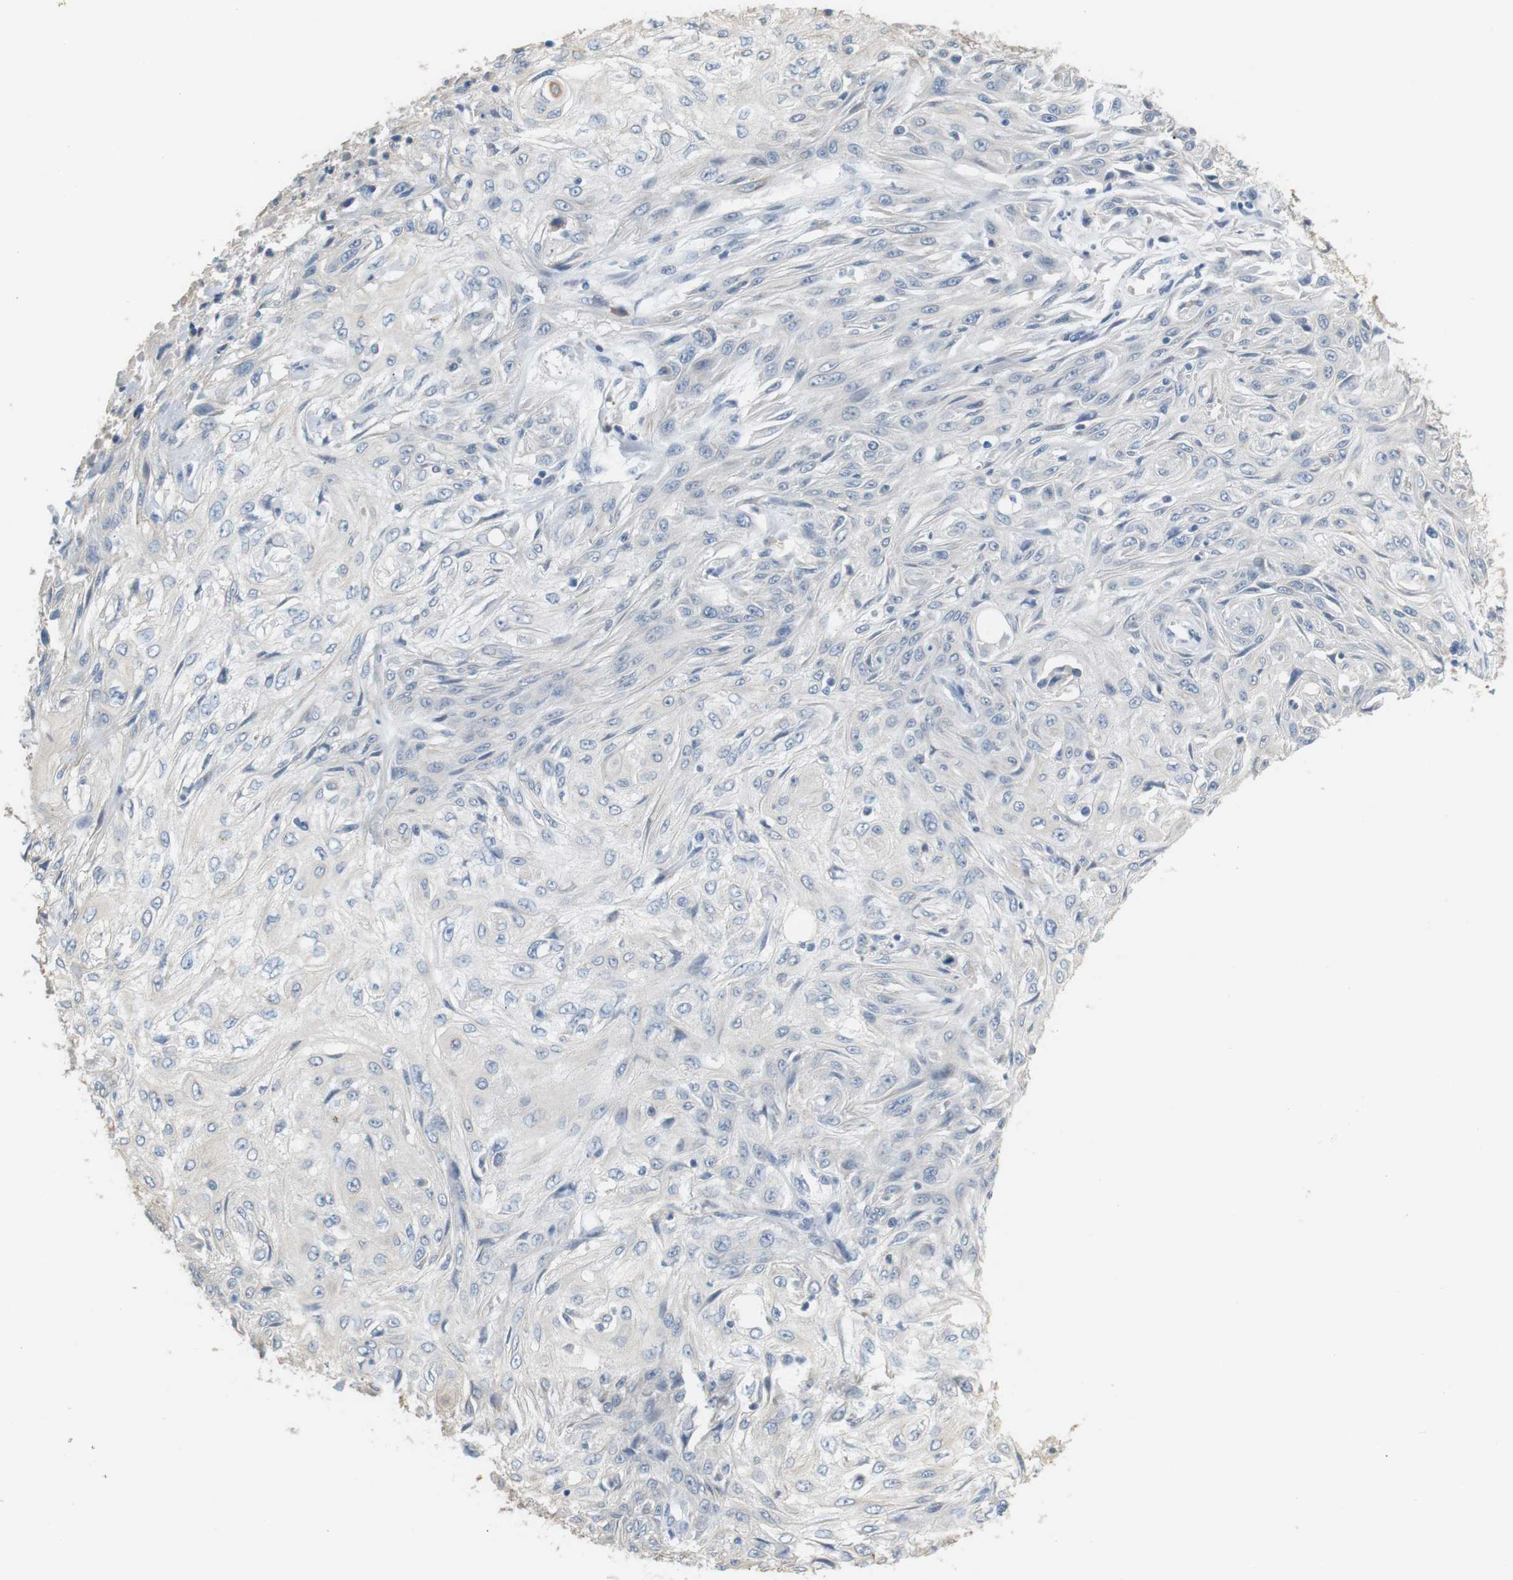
{"staining": {"intensity": "negative", "quantity": "none", "location": "none"}, "tissue": "skin cancer", "cell_type": "Tumor cells", "image_type": "cancer", "snomed": [{"axis": "morphology", "description": "Squamous cell carcinoma, NOS"}, {"axis": "topography", "description": "Skin"}], "caption": "Protein analysis of squamous cell carcinoma (skin) exhibits no significant expression in tumor cells.", "gene": "CD300E", "patient": {"sex": "male", "age": 75}}